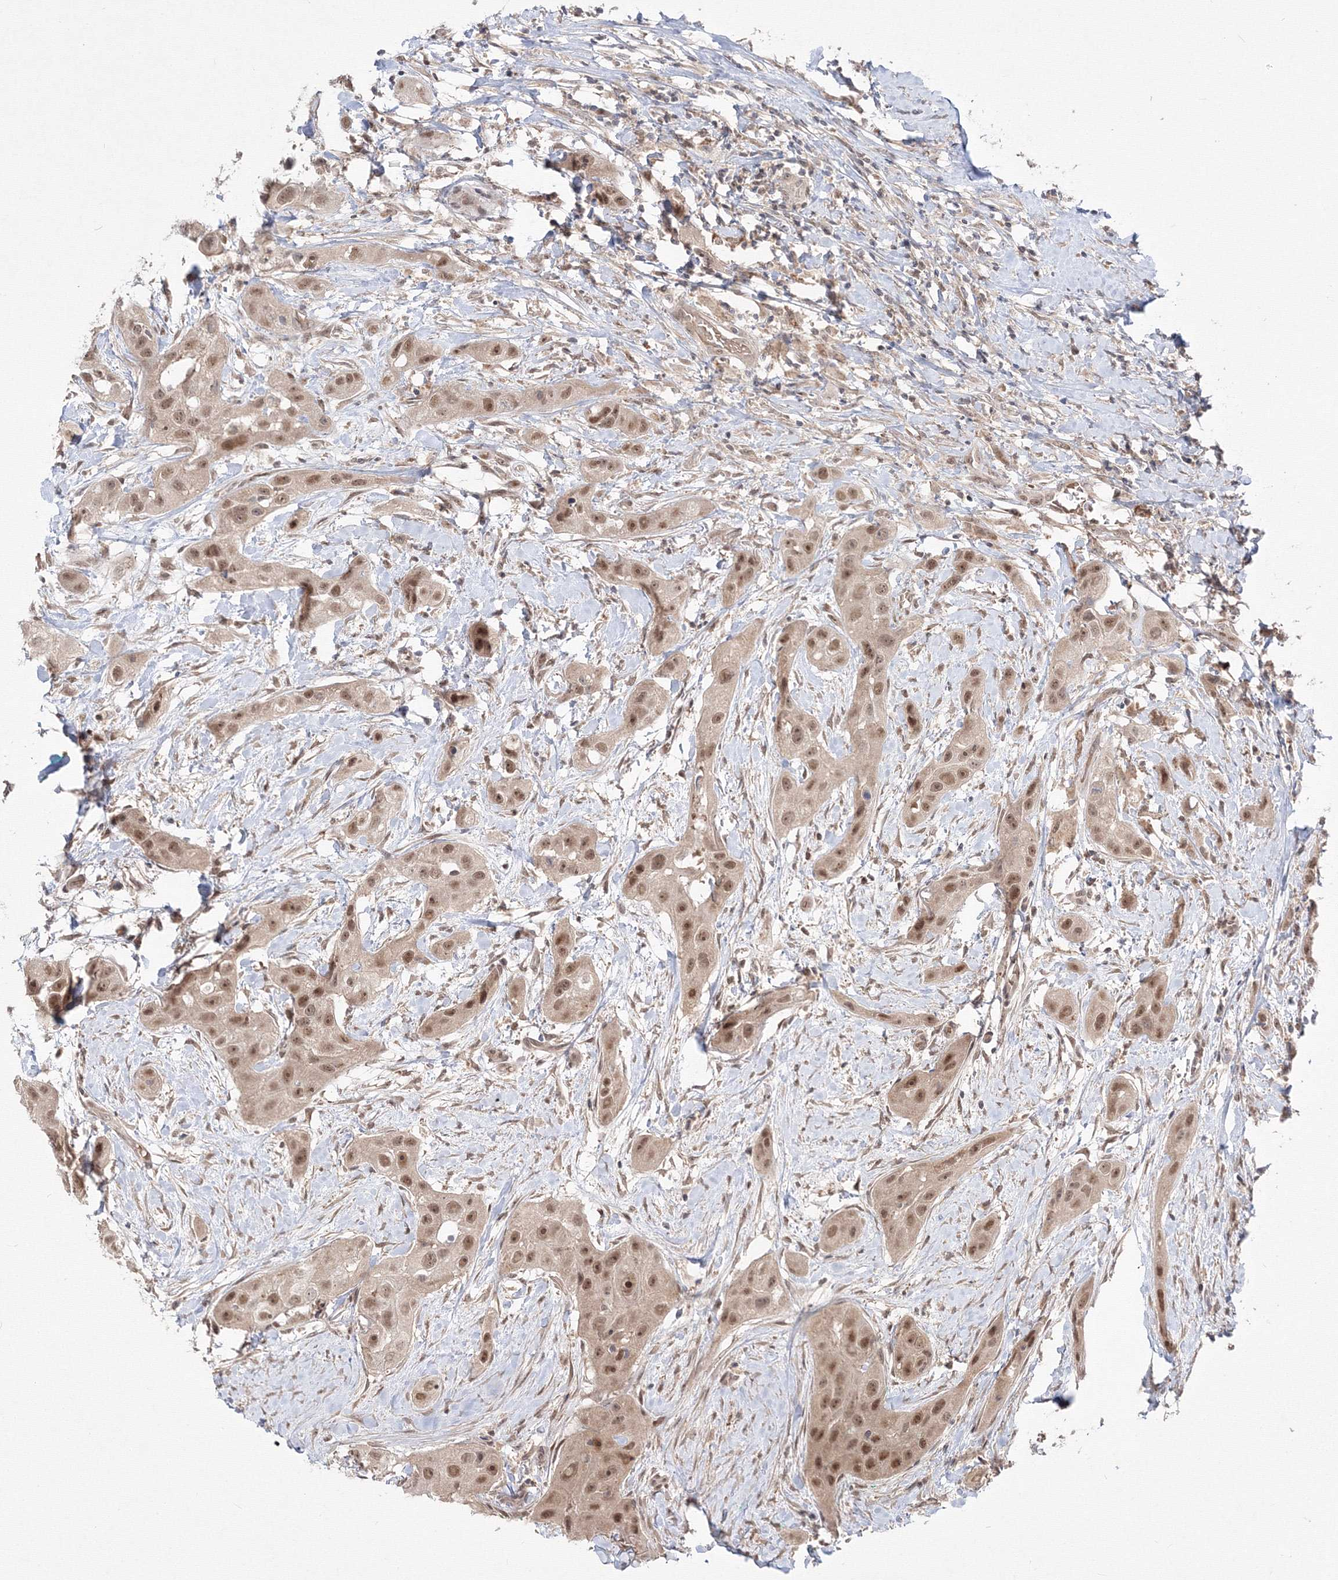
{"staining": {"intensity": "moderate", "quantity": ">75%", "location": "nuclear"}, "tissue": "head and neck cancer", "cell_type": "Tumor cells", "image_type": "cancer", "snomed": [{"axis": "morphology", "description": "Normal tissue, NOS"}, {"axis": "morphology", "description": "Squamous cell carcinoma, NOS"}, {"axis": "topography", "description": "Skeletal muscle"}, {"axis": "topography", "description": "Head-Neck"}], "caption": "Tumor cells show medium levels of moderate nuclear staining in about >75% of cells in human head and neck cancer (squamous cell carcinoma). (DAB IHC, brown staining for protein, blue staining for nuclei).", "gene": "COPS4", "patient": {"sex": "male", "age": 51}}